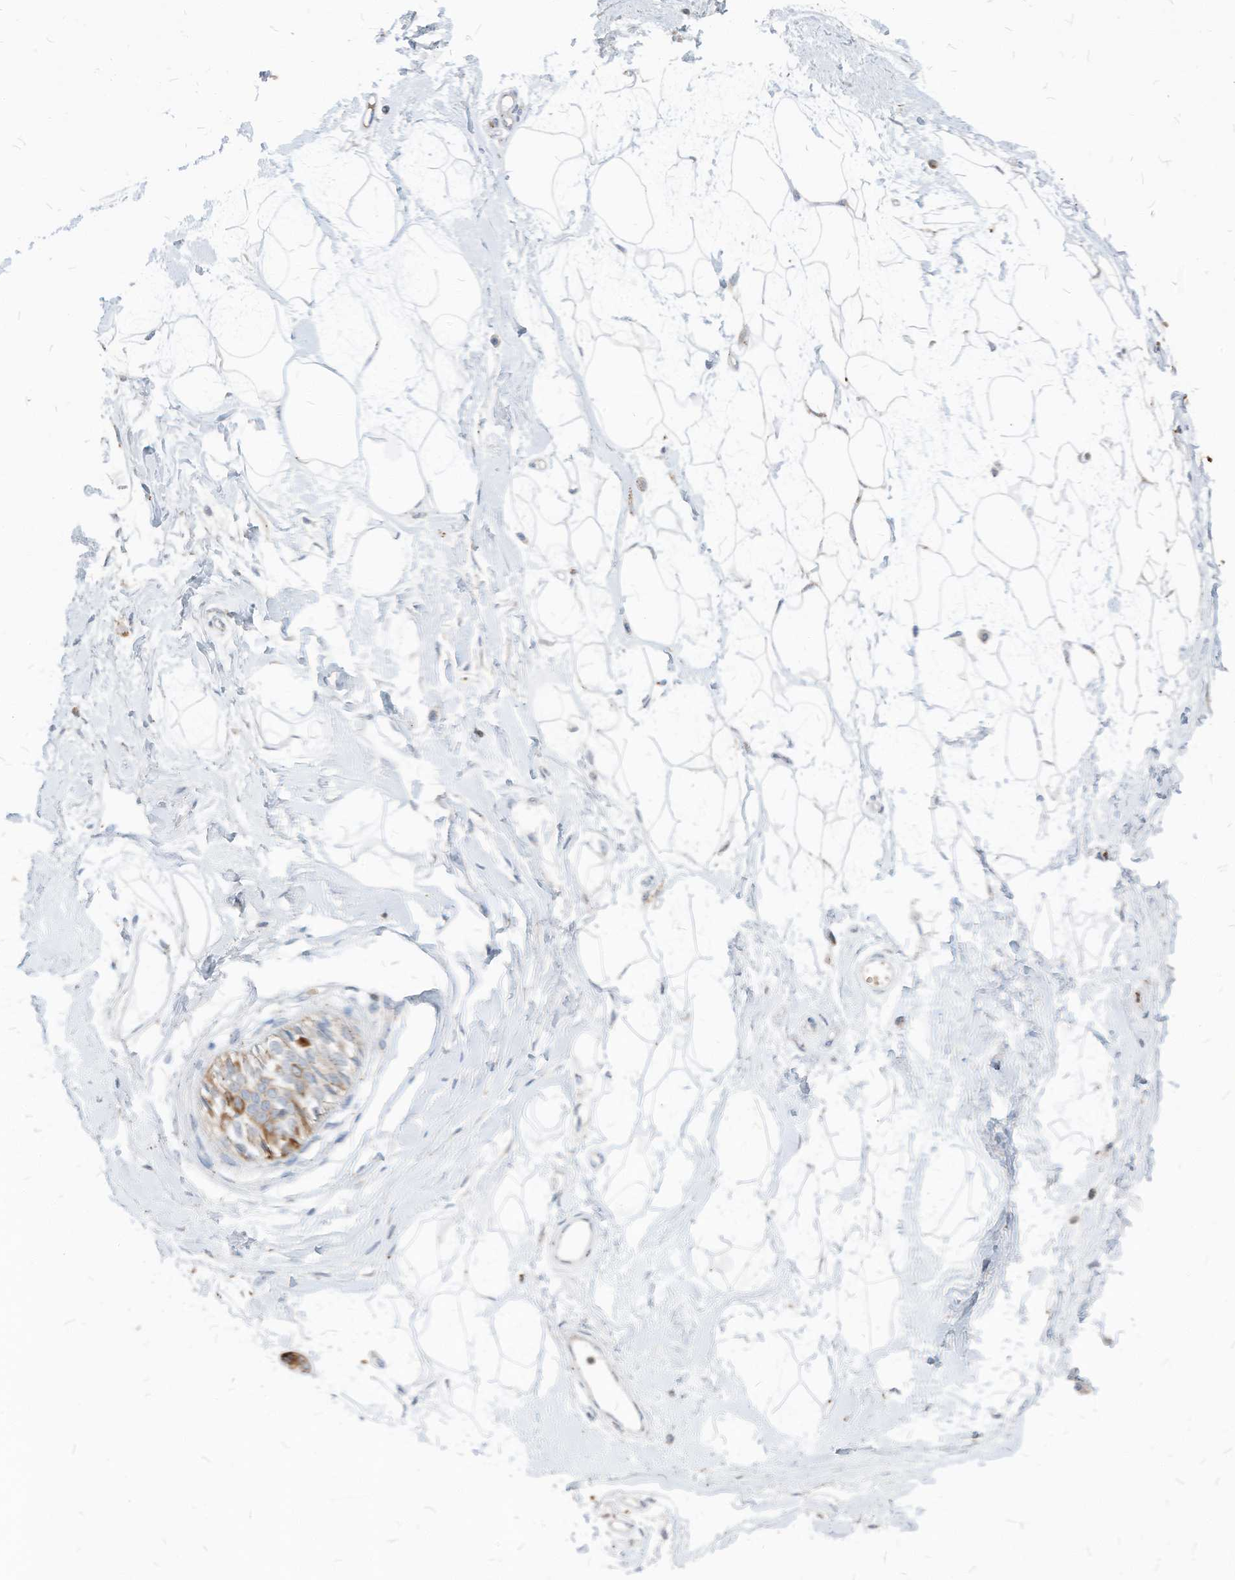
{"staining": {"intensity": "negative", "quantity": "none", "location": "none"}, "tissue": "breast", "cell_type": "Adipocytes", "image_type": "normal", "snomed": [{"axis": "morphology", "description": "Normal tissue, NOS"}, {"axis": "topography", "description": "Breast"}], "caption": "Immunohistochemistry of benign human breast reveals no positivity in adipocytes. (DAB IHC, high magnification).", "gene": "CHMP2B", "patient": {"sex": "female", "age": 45}}